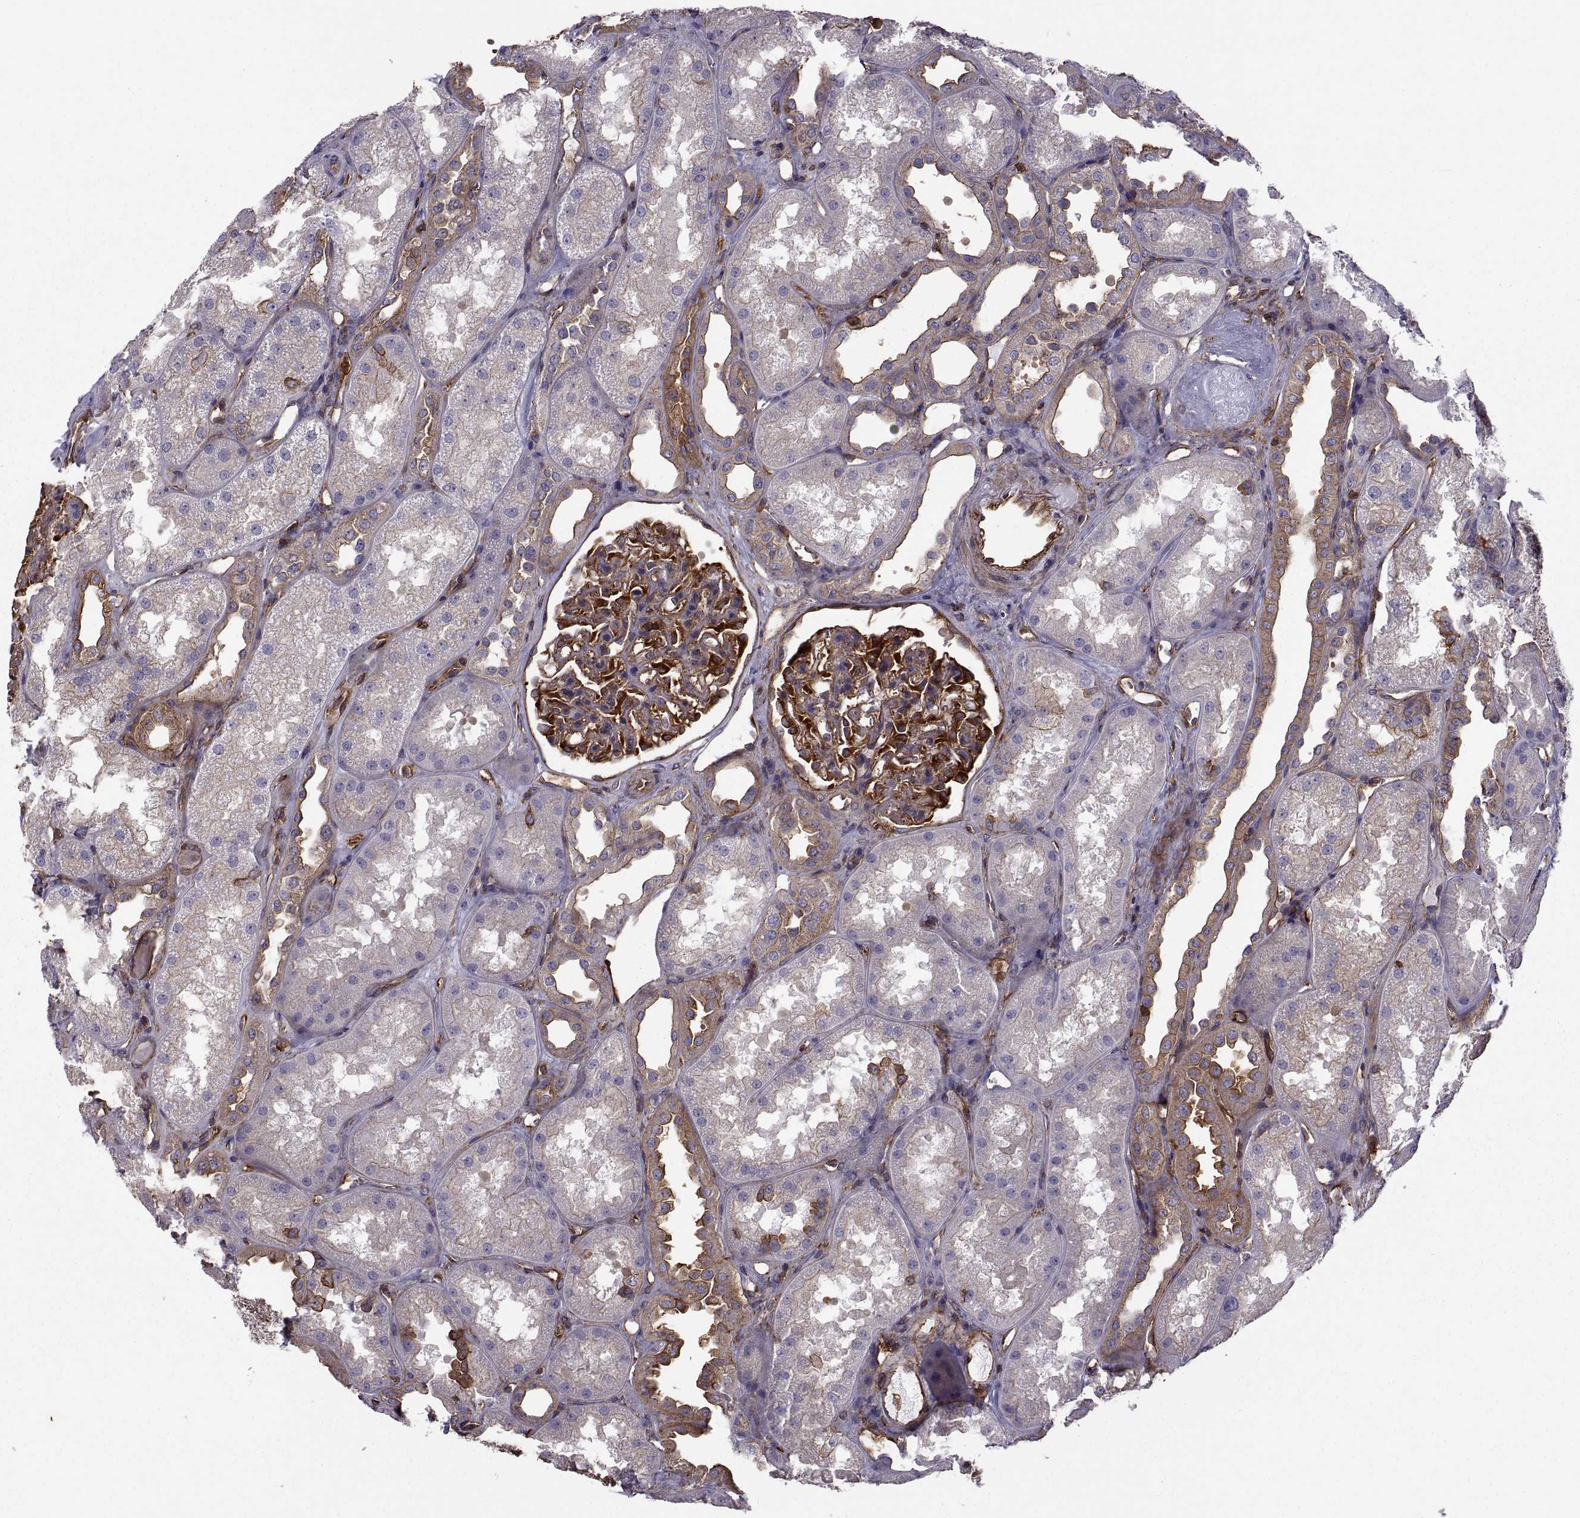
{"staining": {"intensity": "strong", "quantity": "25%-75%", "location": "cytoplasmic/membranous"}, "tissue": "kidney", "cell_type": "Cells in glomeruli", "image_type": "normal", "snomed": [{"axis": "morphology", "description": "Normal tissue, NOS"}, {"axis": "topography", "description": "Kidney"}], "caption": "Immunohistochemistry (DAB (3,3'-diaminobenzidine)) staining of normal kidney displays strong cytoplasmic/membranous protein expression in about 25%-75% of cells in glomeruli.", "gene": "MYH9", "patient": {"sex": "male", "age": 61}}